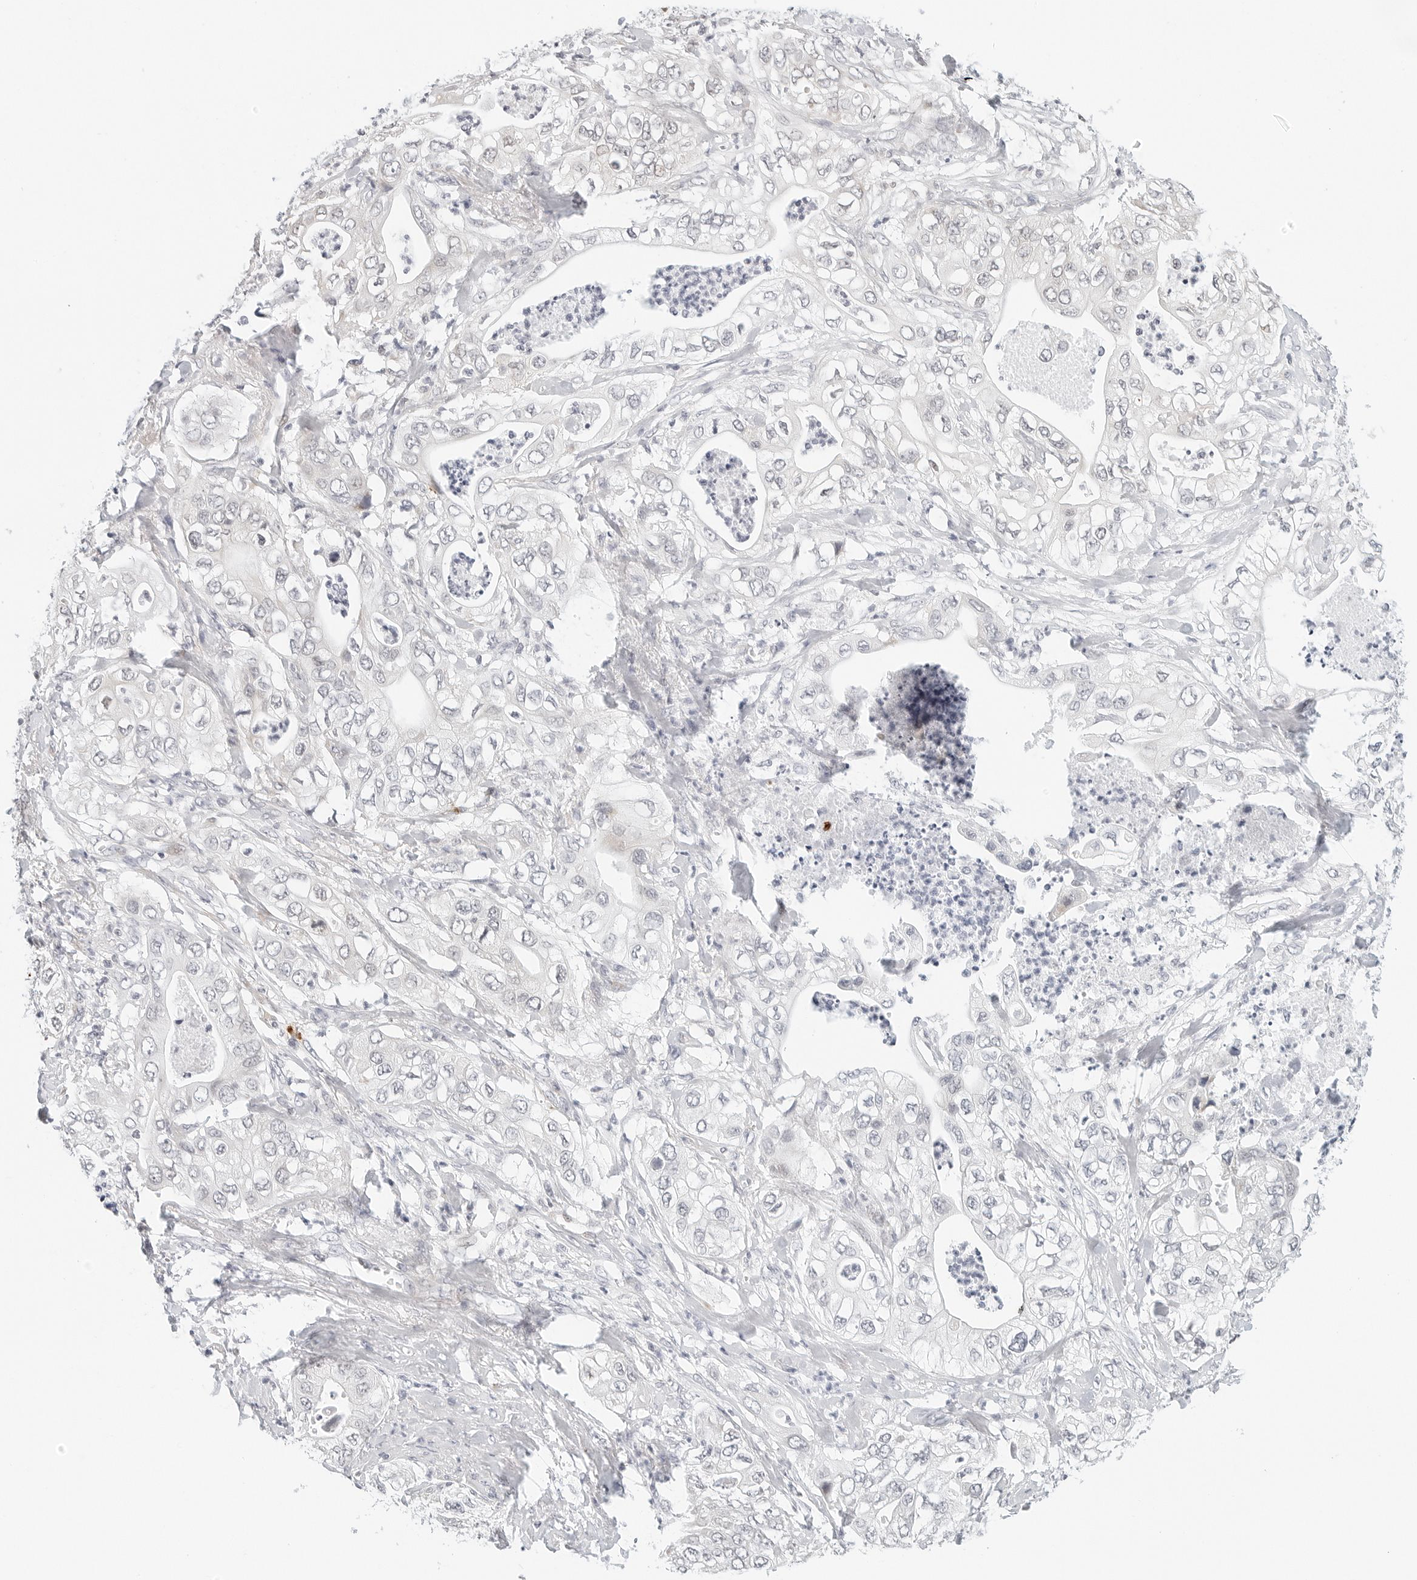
{"staining": {"intensity": "negative", "quantity": "none", "location": "none"}, "tissue": "pancreatic cancer", "cell_type": "Tumor cells", "image_type": "cancer", "snomed": [{"axis": "morphology", "description": "Adenocarcinoma, NOS"}, {"axis": "topography", "description": "Pancreas"}], "caption": "The image reveals no staining of tumor cells in pancreatic cancer (adenocarcinoma).", "gene": "PARP10", "patient": {"sex": "female", "age": 78}}